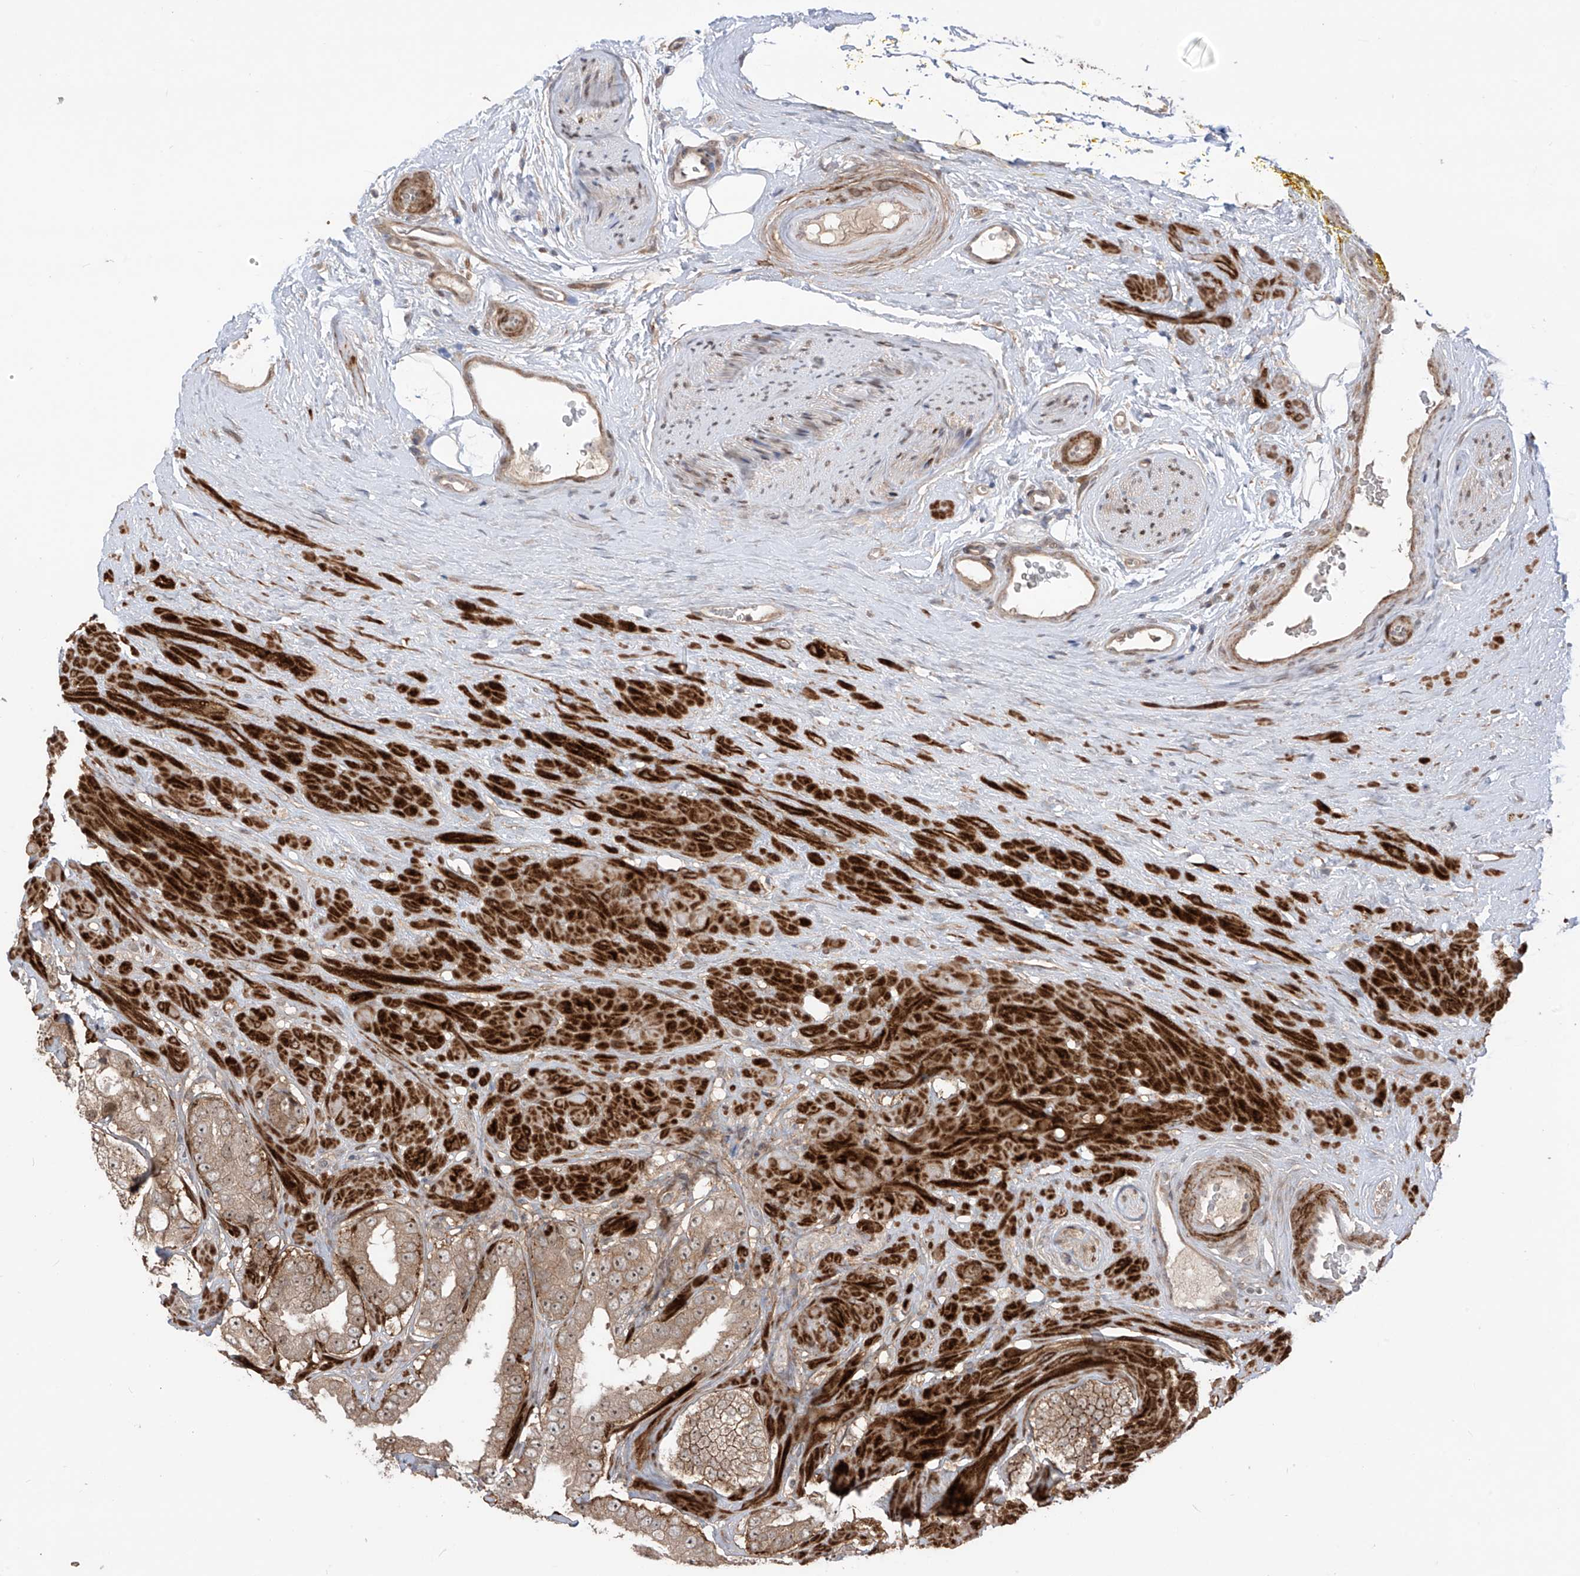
{"staining": {"intensity": "moderate", "quantity": ">75%", "location": "cytoplasmic/membranous"}, "tissue": "prostate cancer", "cell_type": "Tumor cells", "image_type": "cancer", "snomed": [{"axis": "morphology", "description": "Adenocarcinoma, High grade"}, {"axis": "topography", "description": "Prostate"}], "caption": "An immunohistochemistry histopathology image of tumor tissue is shown. Protein staining in brown highlights moderate cytoplasmic/membranous positivity in prostate cancer within tumor cells. Nuclei are stained in blue.", "gene": "LRRC74A", "patient": {"sex": "male", "age": 59}}